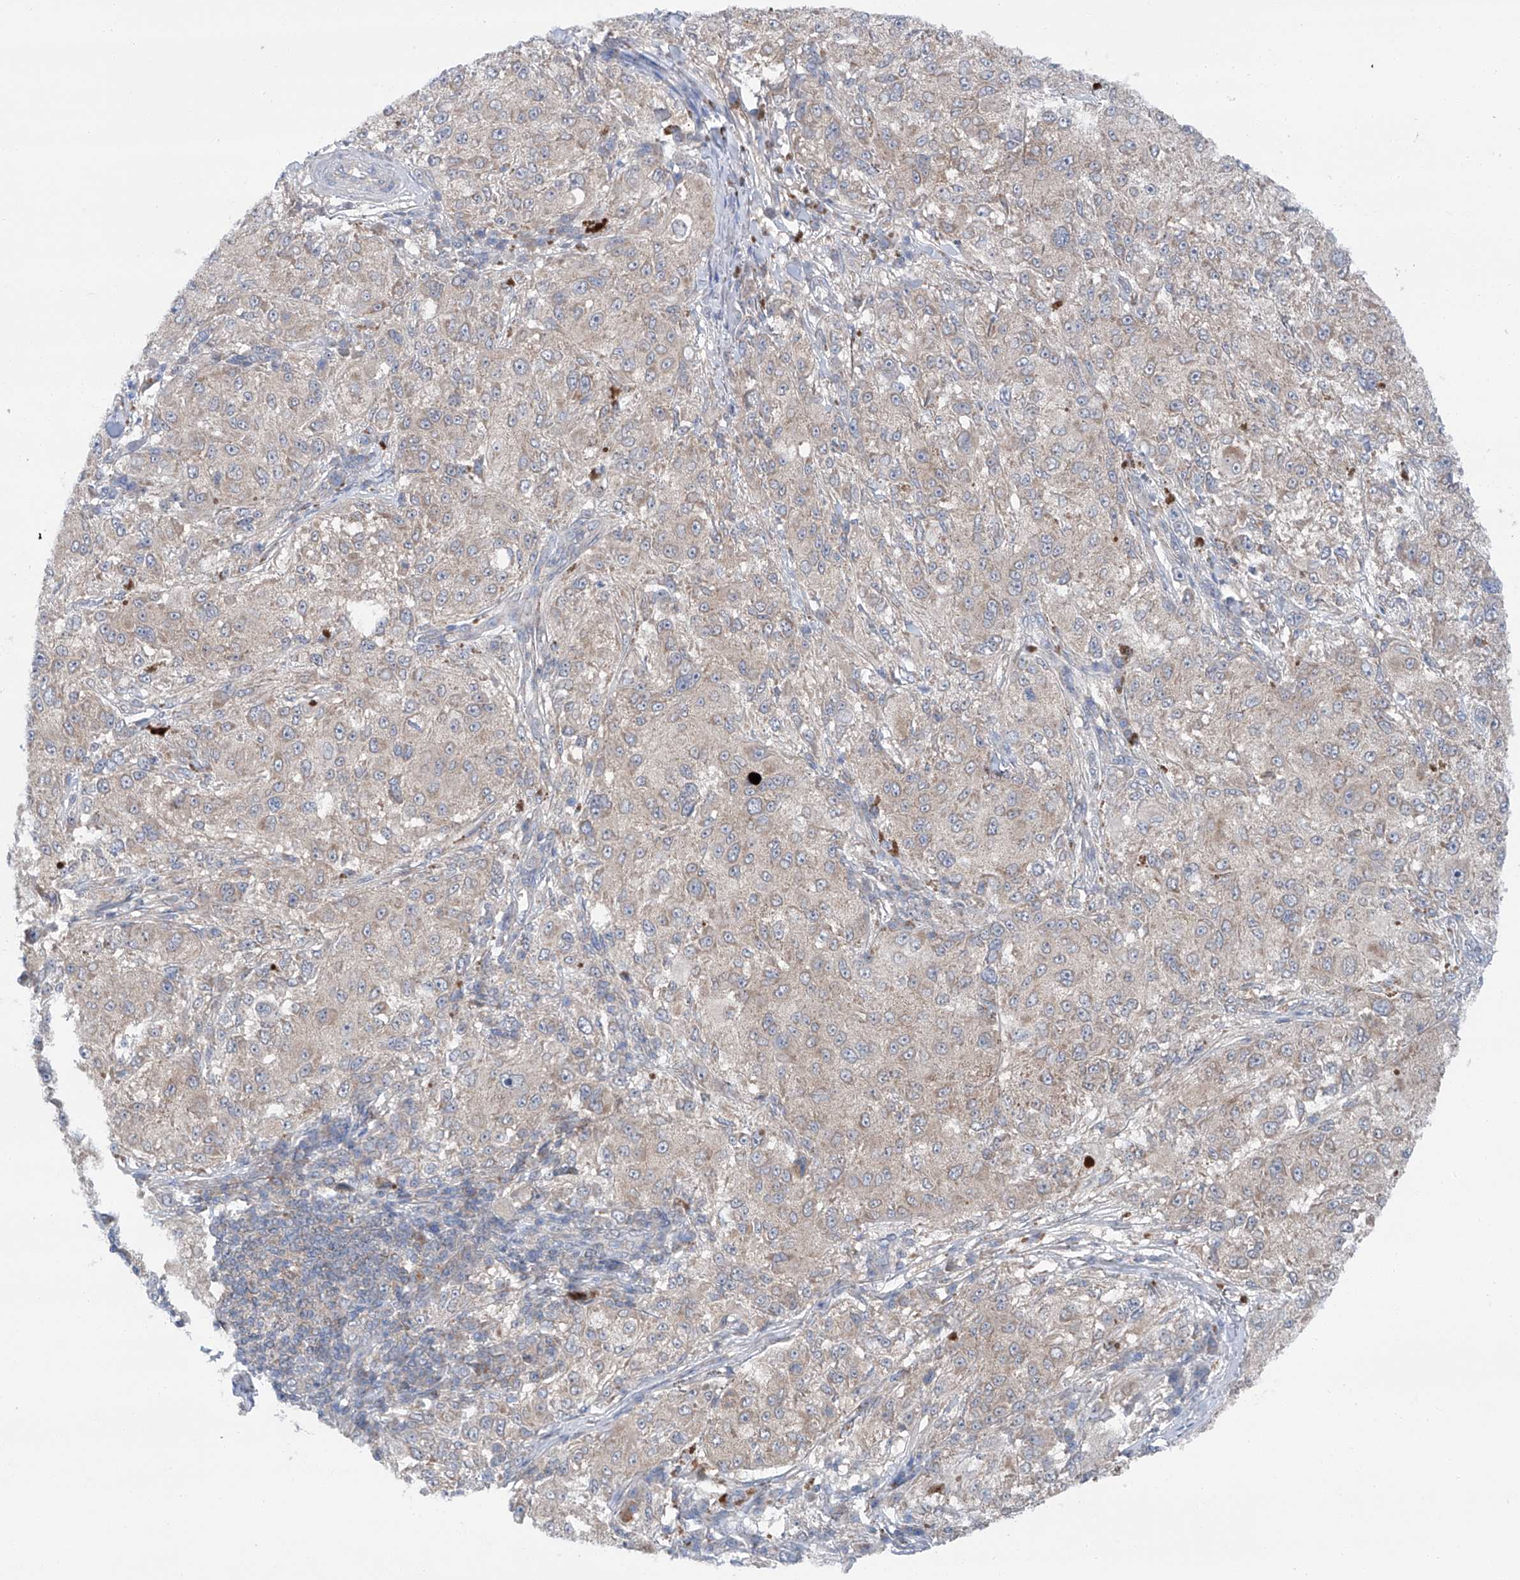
{"staining": {"intensity": "weak", "quantity": "<25%", "location": "cytoplasmic/membranous"}, "tissue": "melanoma", "cell_type": "Tumor cells", "image_type": "cancer", "snomed": [{"axis": "morphology", "description": "Necrosis, NOS"}, {"axis": "morphology", "description": "Malignant melanoma, NOS"}, {"axis": "topography", "description": "Skin"}], "caption": "Immunohistochemistry of human melanoma reveals no staining in tumor cells. (DAB (3,3'-diaminobenzidine) immunohistochemistry visualized using brightfield microscopy, high magnification).", "gene": "SIX4", "patient": {"sex": "female", "age": 87}}